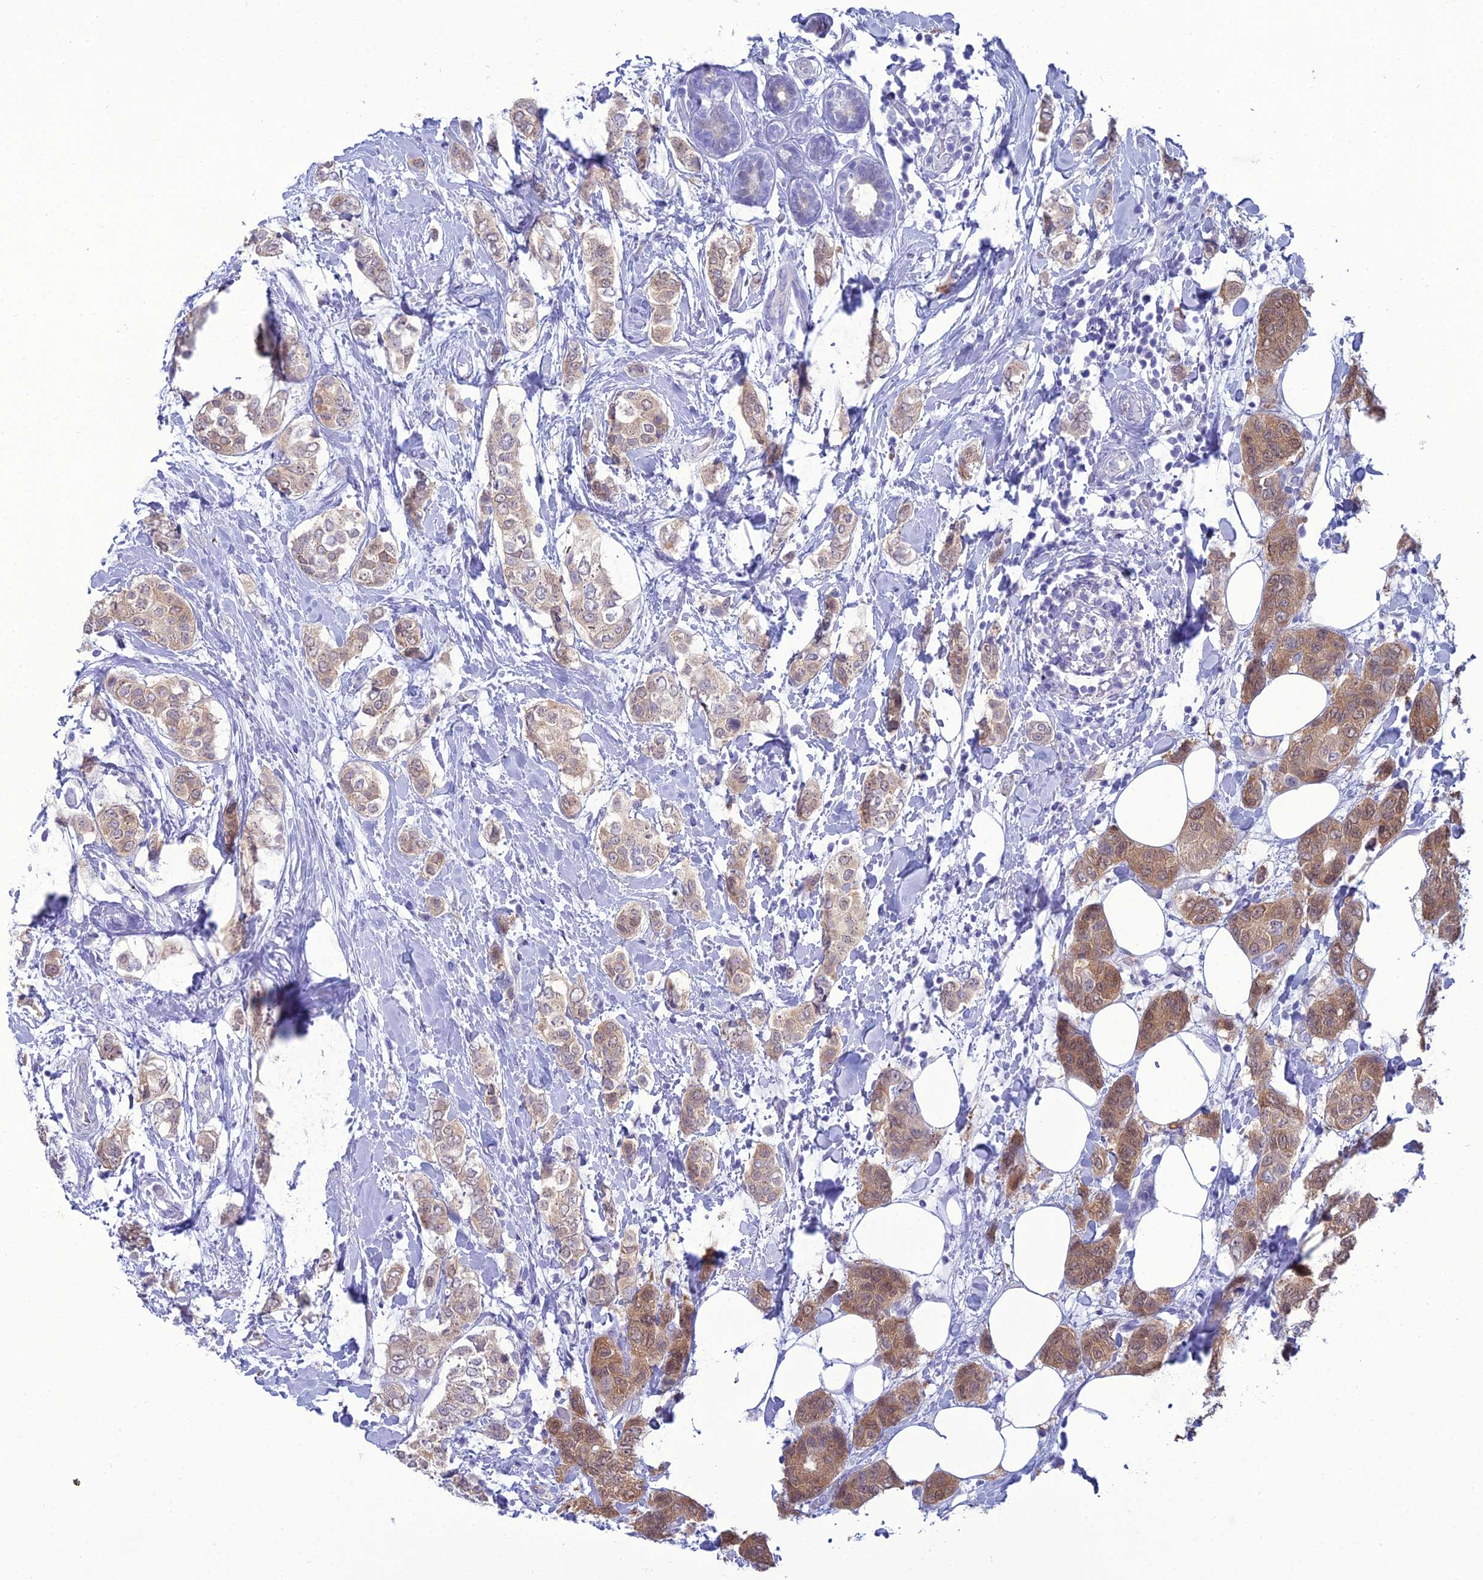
{"staining": {"intensity": "moderate", "quantity": ">75%", "location": "cytoplasmic/membranous"}, "tissue": "breast cancer", "cell_type": "Tumor cells", "image_type": "cancer", "snomed": [{"axis": "morphology", "description": "Lobular carcinoma"}, {"axis": "topography", "description": "Breast"}], "caption": "IHC image of neoplastic tissue: human breast lobular carcinoma stained using IHC exhibits medium levels of moderate protein expression localized specifically in the cytoplasmic/membranous of tumor cells, appearing as a cytoplasmic/membranous brown color.", "gene": "GNPNAT1", "patient": {"sex": "female", "age": 51}}